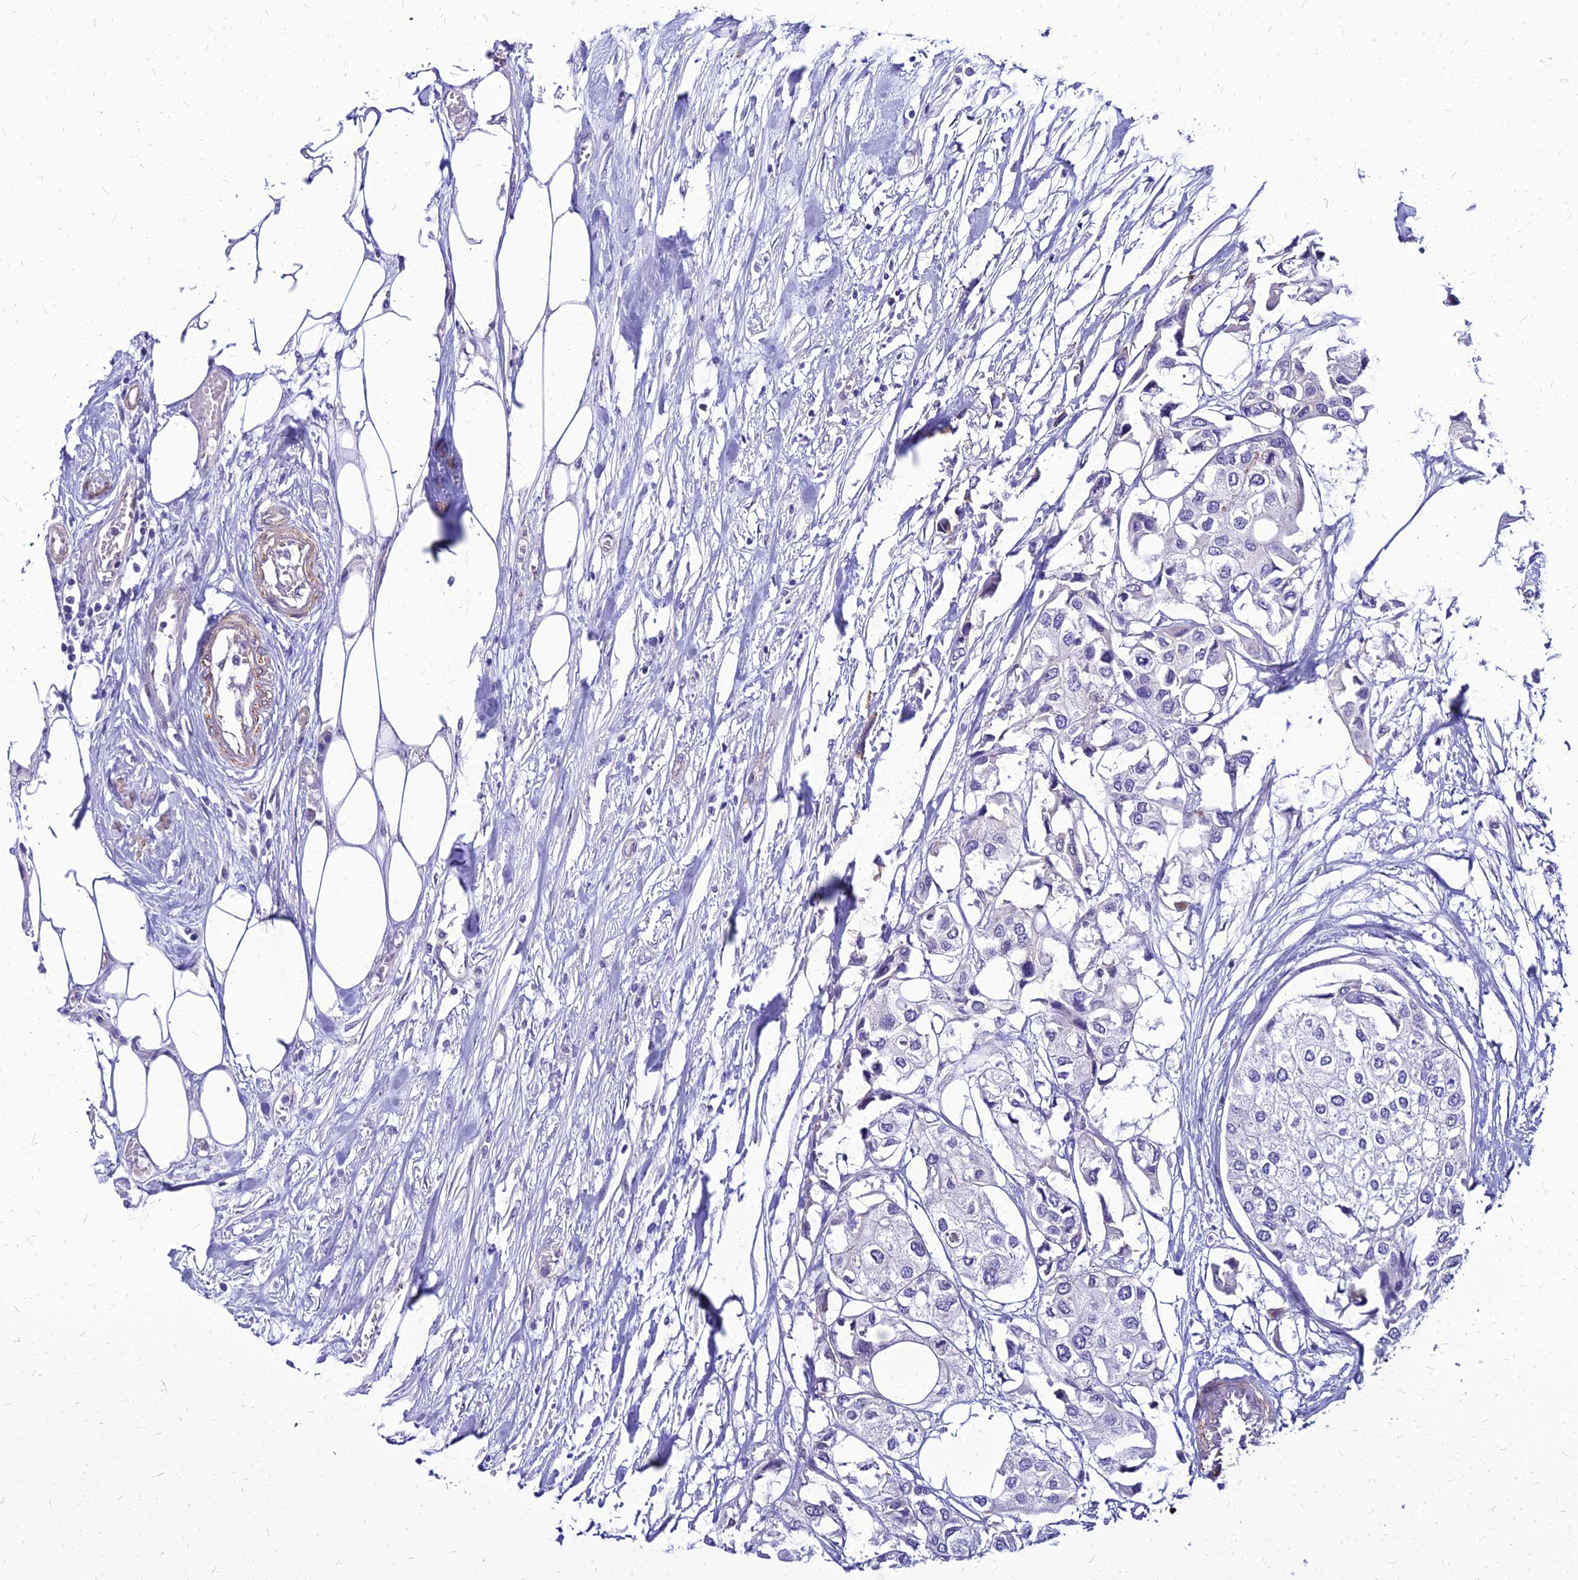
{"staining": {"intensity": "negative", "quantity": "none", "location": "none"}, "tissue": "urothelial cancer", "cell_type": "Tumor cells", "image_type": "cancer", "snomed": [{"axis": "morphology", "description": "Urothelial carcinoma, High grade"}, {"axis": "topography", "description": "Urinary bladder"}], "caption": "Urothelial cancer was stained to show a protein in brown. There is no significant staining in tumor cells.", "gene": "YEATS2", "patient": {"sex": "male", "age": 64}}